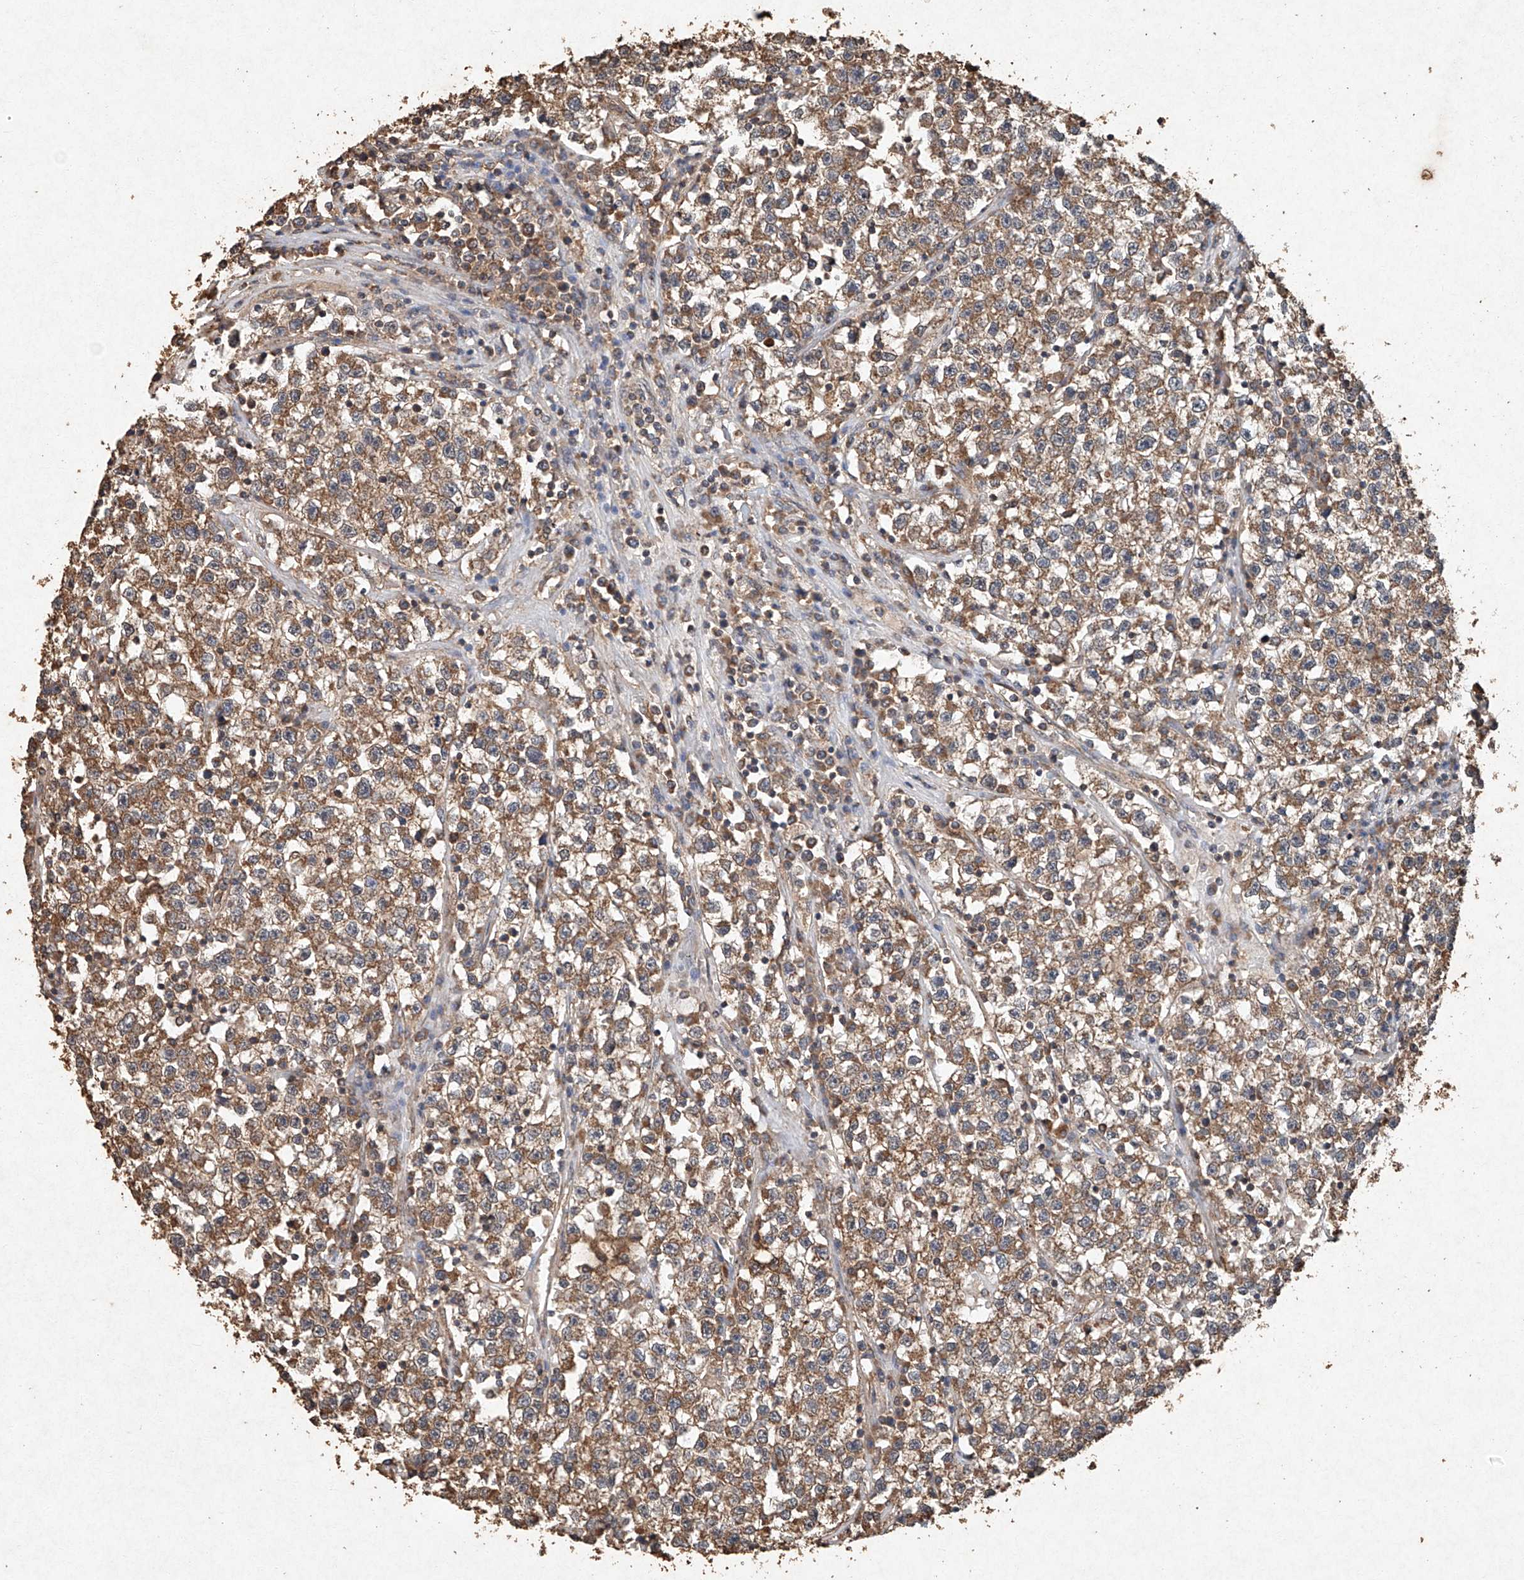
{"staining": {"intensity": "moderate", "quantity": ">75%", "location": "cytoplasmic/membranous"}, "tissue": "testis cancer", "cell_type": "Tumor cells", "image_type": "cancer", "snomed": [{"axis": "morphology", "description": "Seminoma, NOS"}, {"axis": "topography", "description": "Testis"}], "caption": "Protein staining exhibits moderate cytoplasmic/membranous positivity in approximately >75% of tumor cells in testis cancer.", "gene": "STK3", "patient": {"sex": "male", "age": 22}}